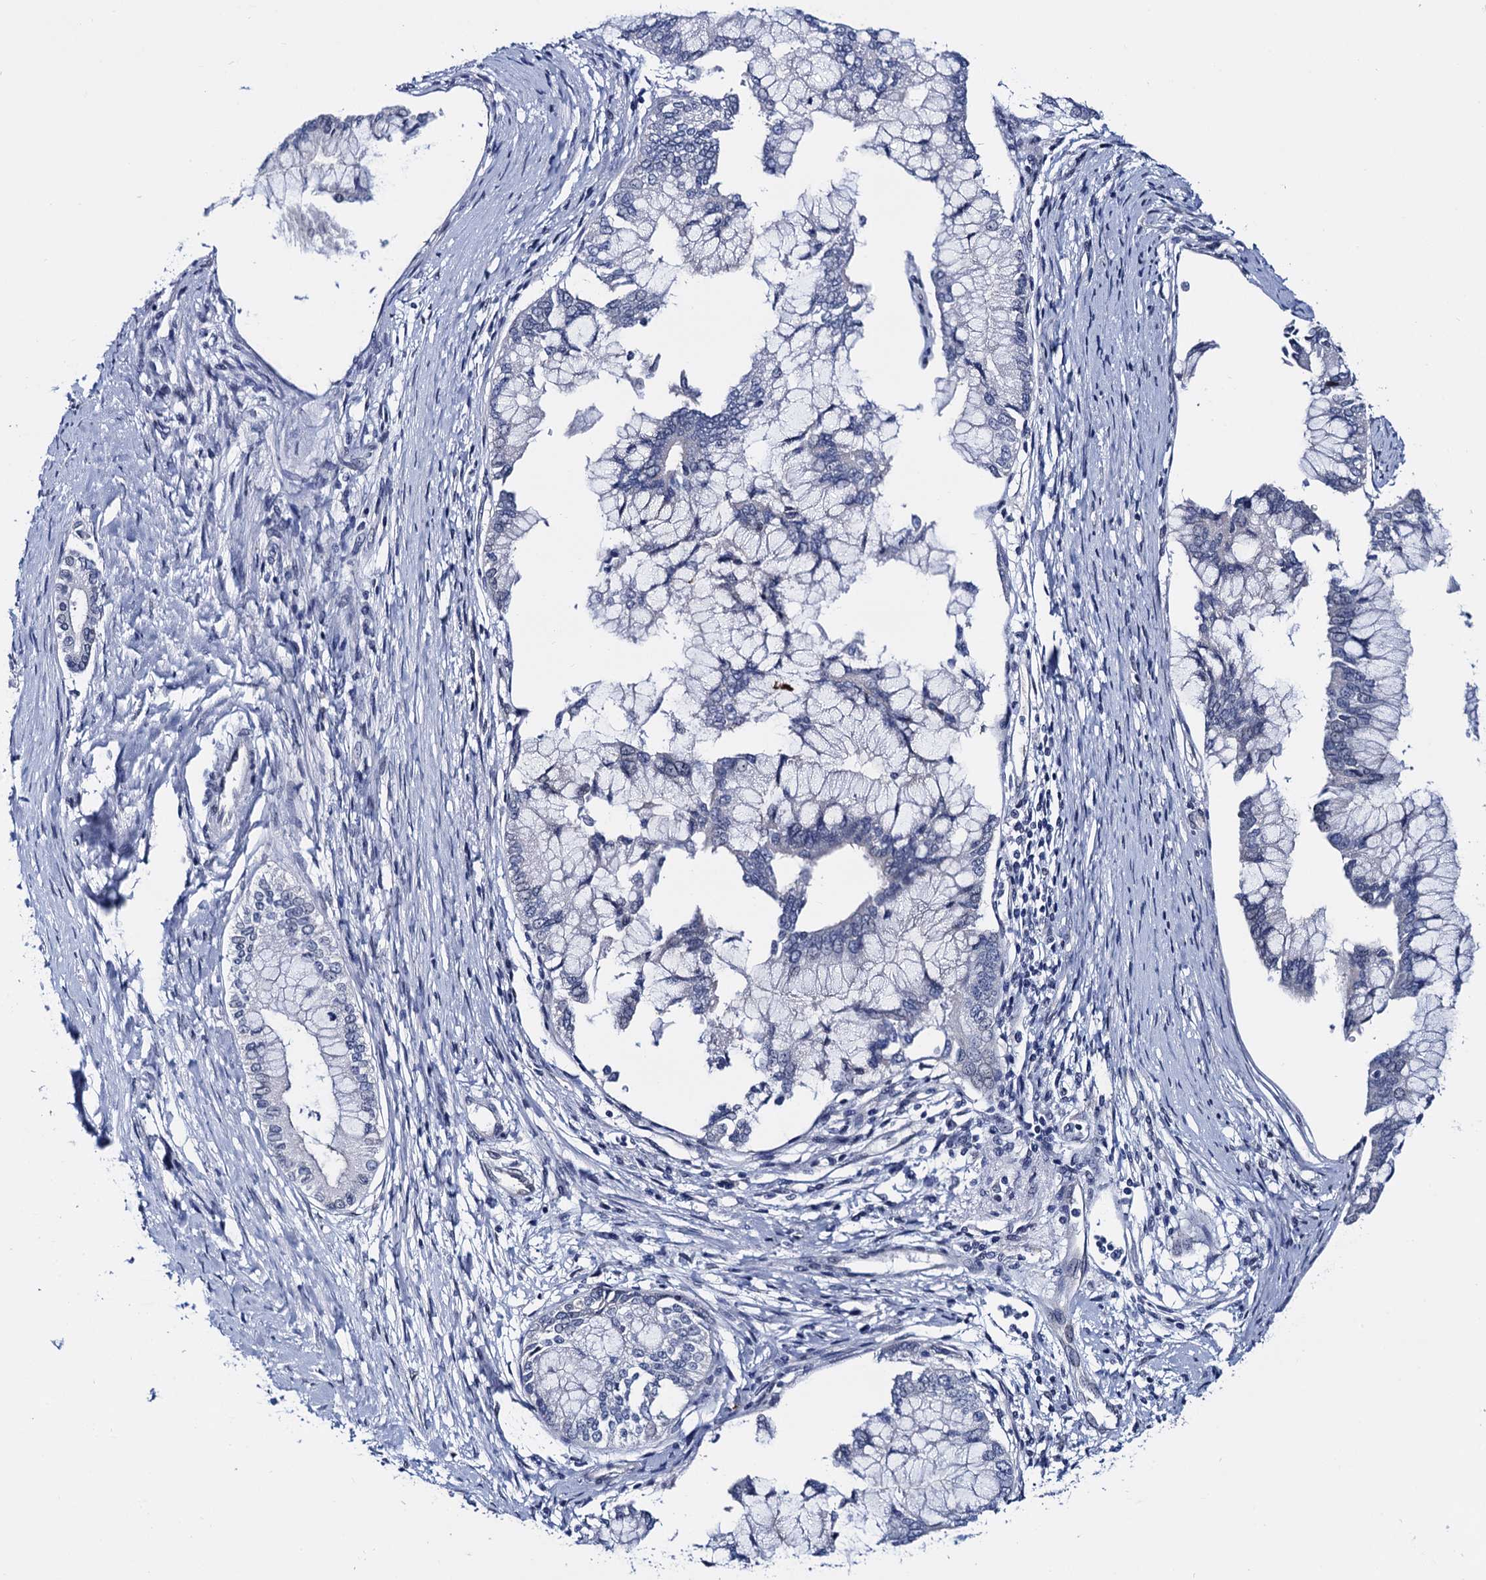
{"staining": {"intensity": "negative", "quantity": "none", "location": "none"}, "tissue": "pancreatic cancer", "cell_type": "Tumor cells", "image_type": "cancer", "snomed": [{"axis": "morphology", "description": "Adenocarcinoma, NOS"}, {"axis": "topography", "description": "Pancreas"}], "caption": "An immunohistochemistry micrograph of pancreatic cancer is shown. There is no staining in tumor cells of pancreatic cancer.", "gene": "C16orf87", "patient": {"sex": "male", "age": 46}}